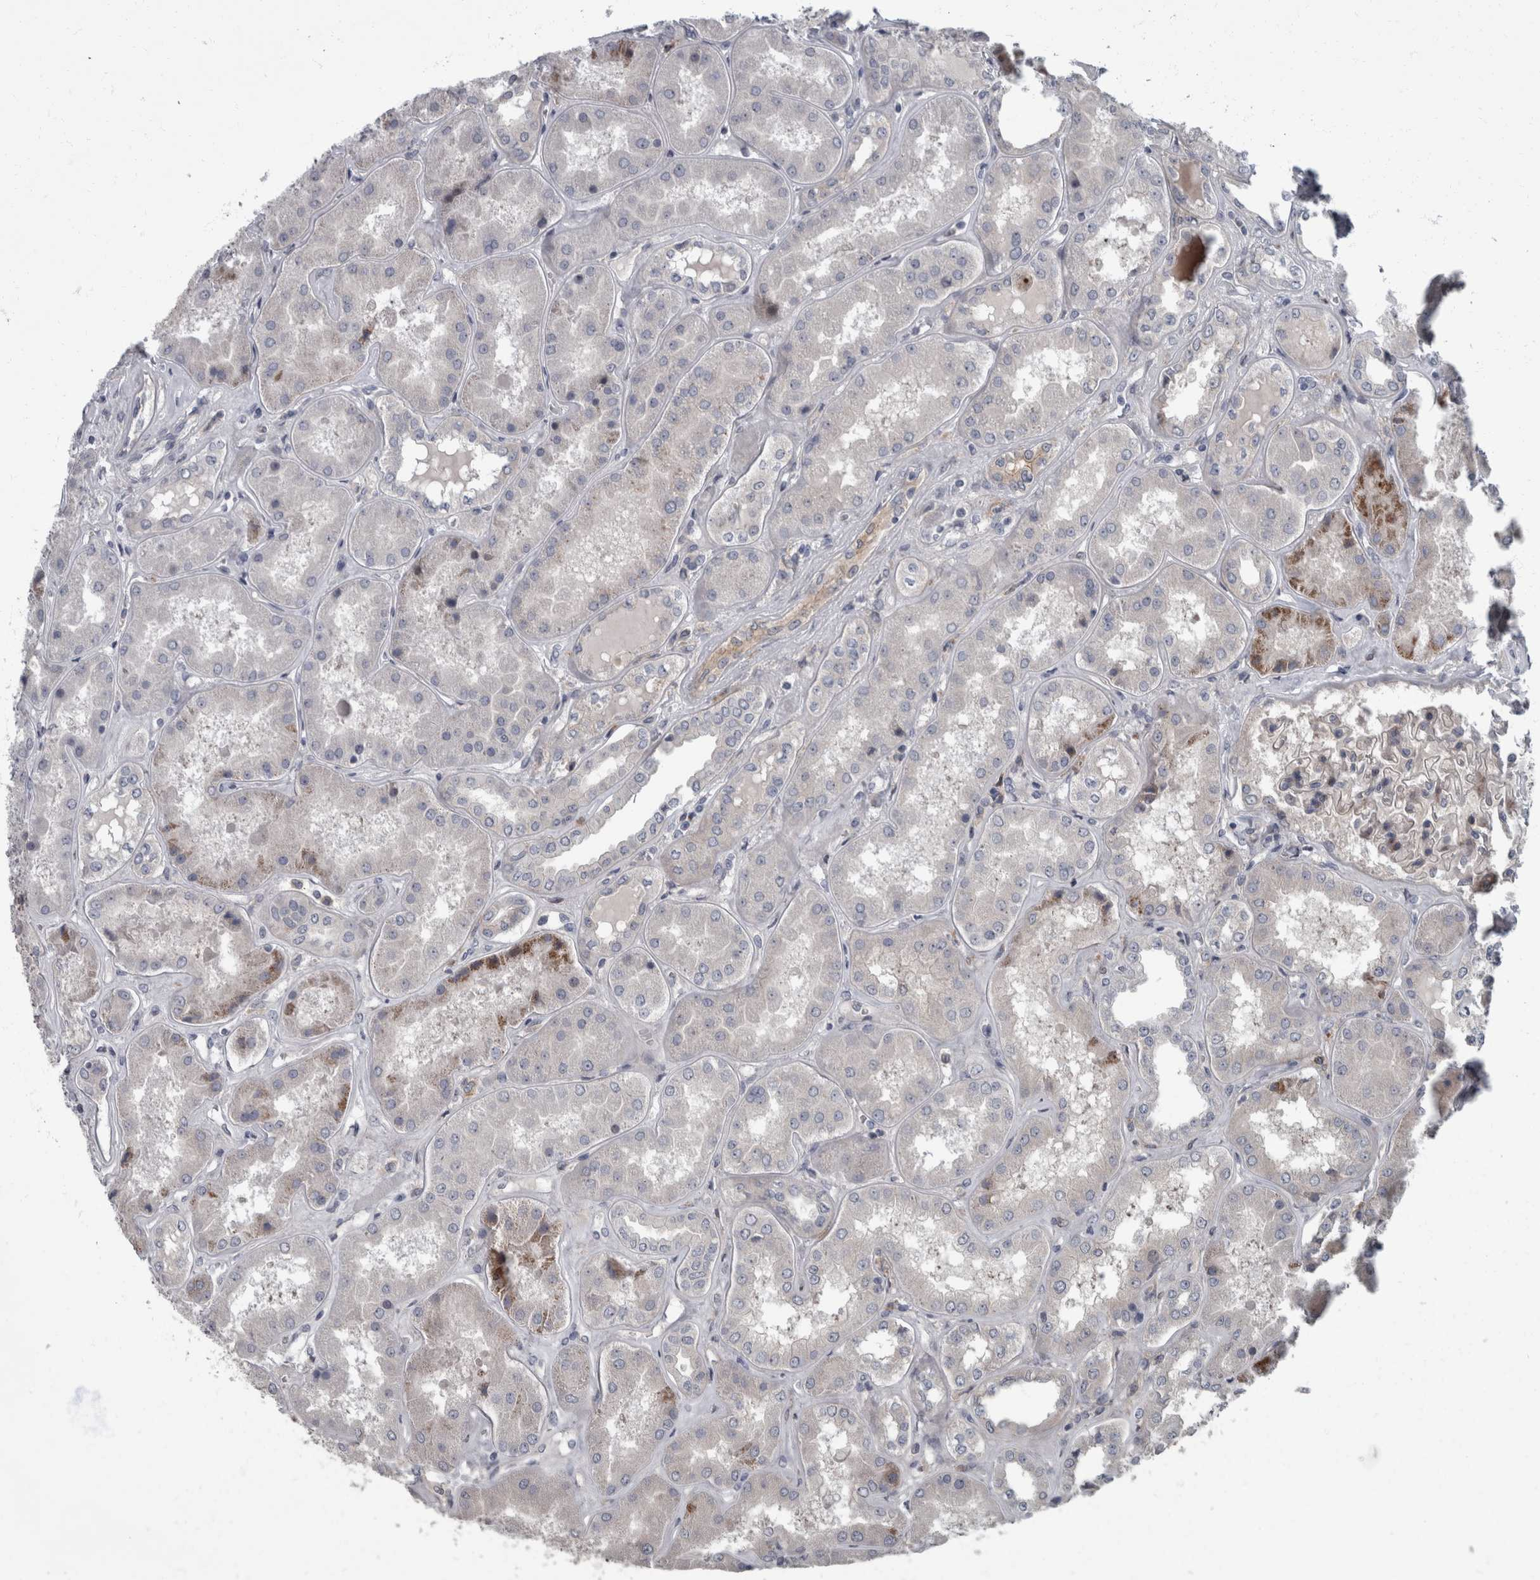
{"staining": {"intensity": "moderate", "quantity": "25%-75%", "location": "cytoplasmic/membranous"}, "tissue": "kidney", "cell_type": "Cells in glomeruli", "image_type": "normal", "snomed": [{"axis": "morphology", "description": "Normal tissue, NOS"}, {"axis": "topography", "description": "Kidney"}], "caption": "Immunohistochemistry of unremarkable human kidney shows medium levels of moderate cytoplasmic/membranous positivity in approximately 25%-75% of cells in glomeruli.", "gene": "CDC42BPG", "patient": {"sex": "female", "age": 56}}